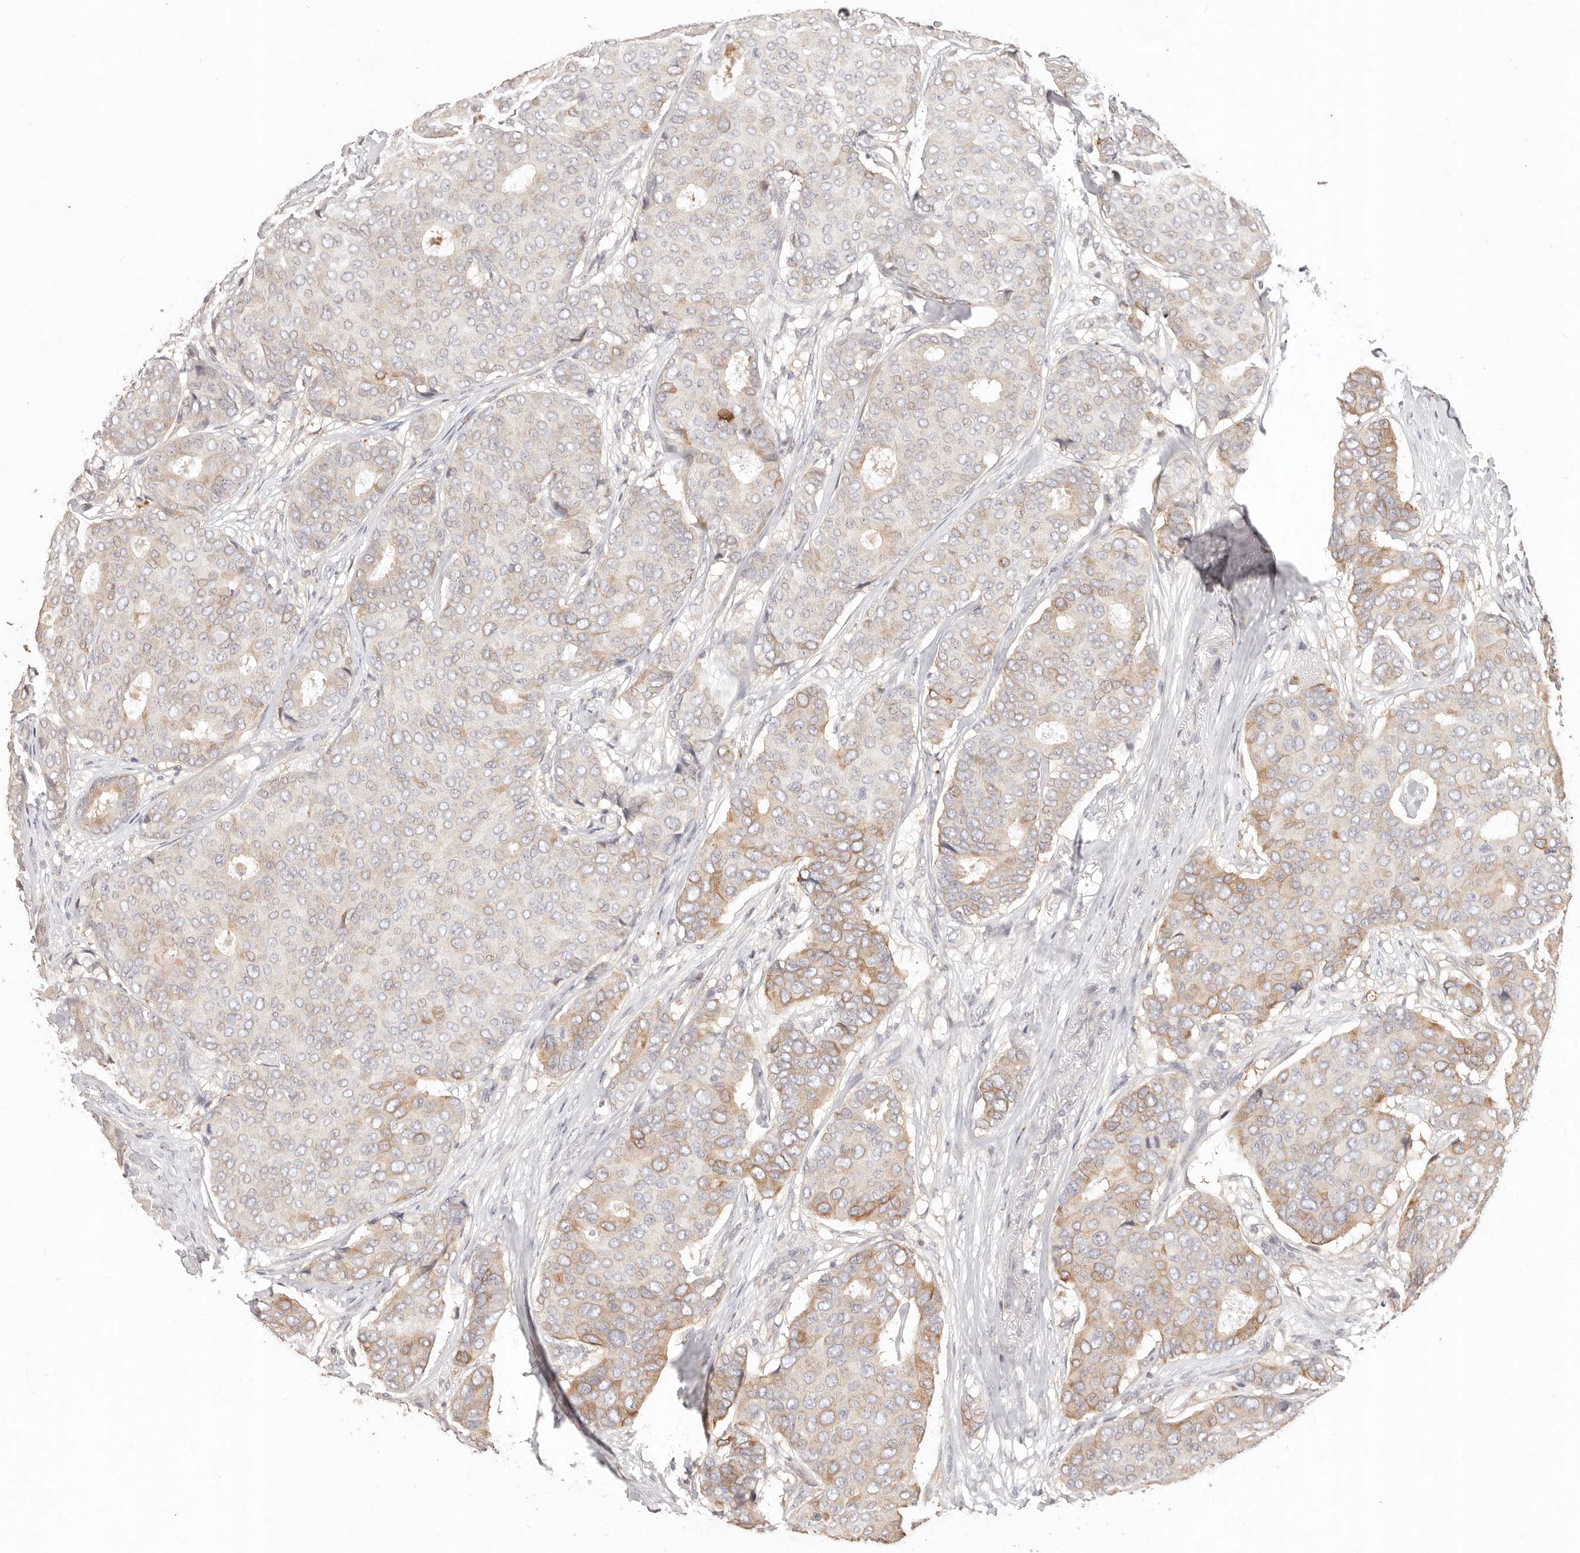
{"staining": {"intensity": "weak", "quantity": "25%-75%", "location": "cytoplasmic/membranous"}, "tissue": "breast cancer", "cell_type": "Tumor cells", "image_type": "cancer", "snomed": [{"axis": "morphology", "description": "Duct carcinoma"}, {"axis": "topography", "description": "Breast"}], "caption": "Immunohistochemistry (IHC) image of breast cancer stained for a protein (brown), which reveals low levels of weak cytoplasmic/membranous positivity in about 25%-75% of tumor cells.", "gene": "KIF9", "patient": {"sex": "female", "age": 75}}